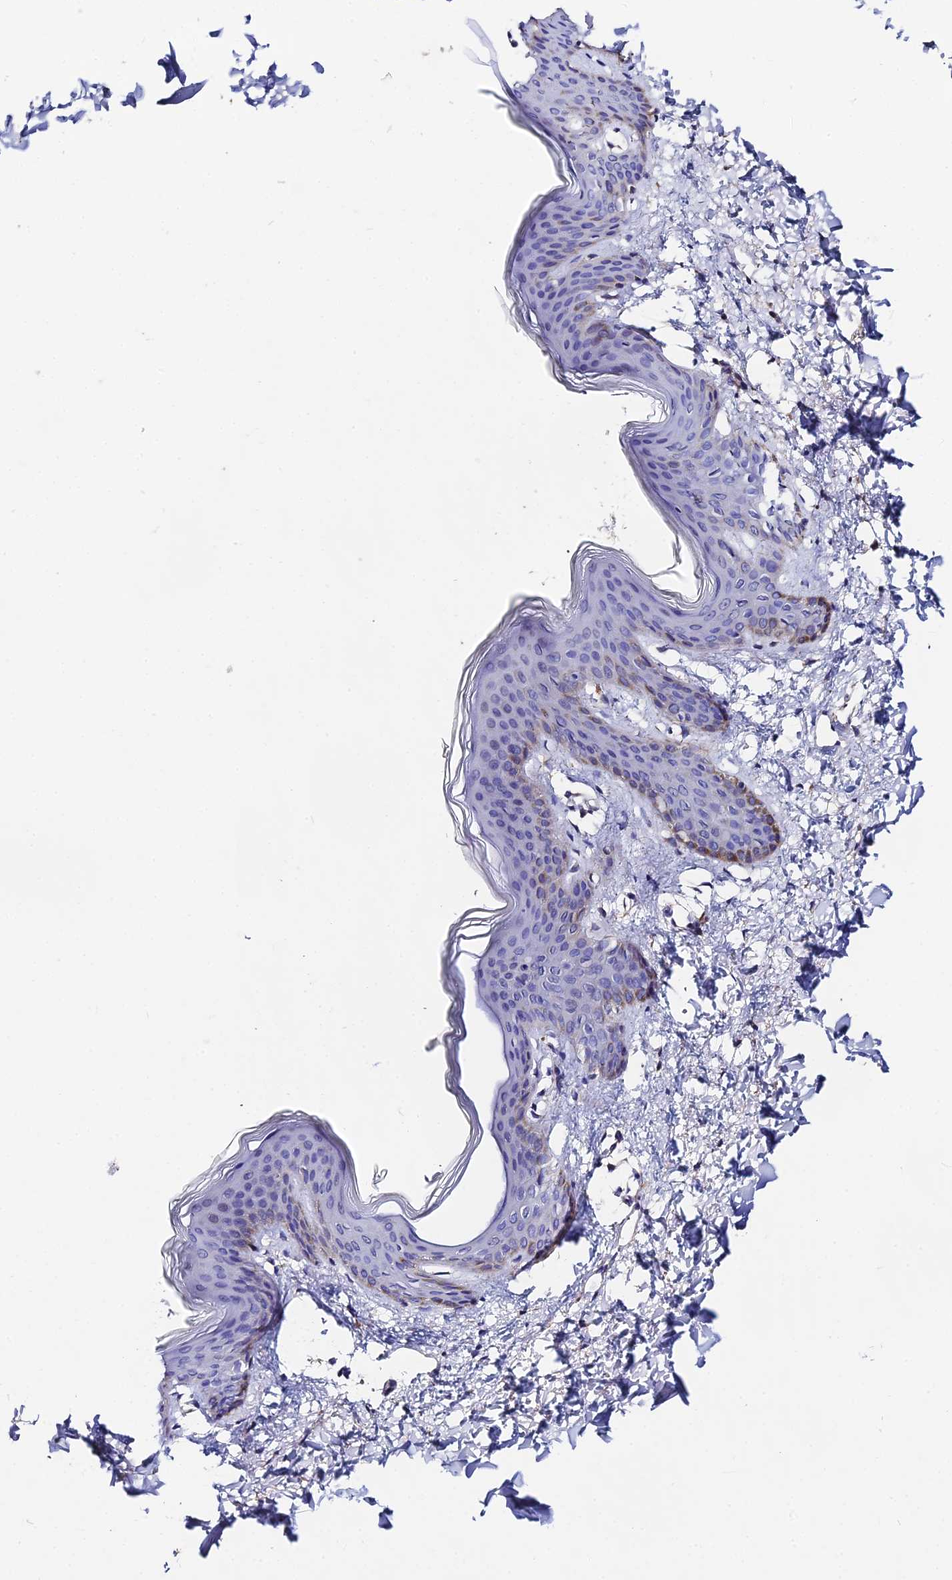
{"staining": {"intensity": "weak", "quantity": "<25%", "location": "cytoplasmic/membranous"}, "tissue": "skin", "cell_type": "Fibroblasts", "image_type": "normal", "snomed": [{"axis": "morphology", "description": "Normal tissue, NOS"}, {"axis": "topography", "description": "Skin"}], "caption": "DAB immunohistochemical staining of normal skin reveals no significant staining in fibroblasts.", "gene": "PPP2R2A", "patient": {"sex": "female", "age": 17}}